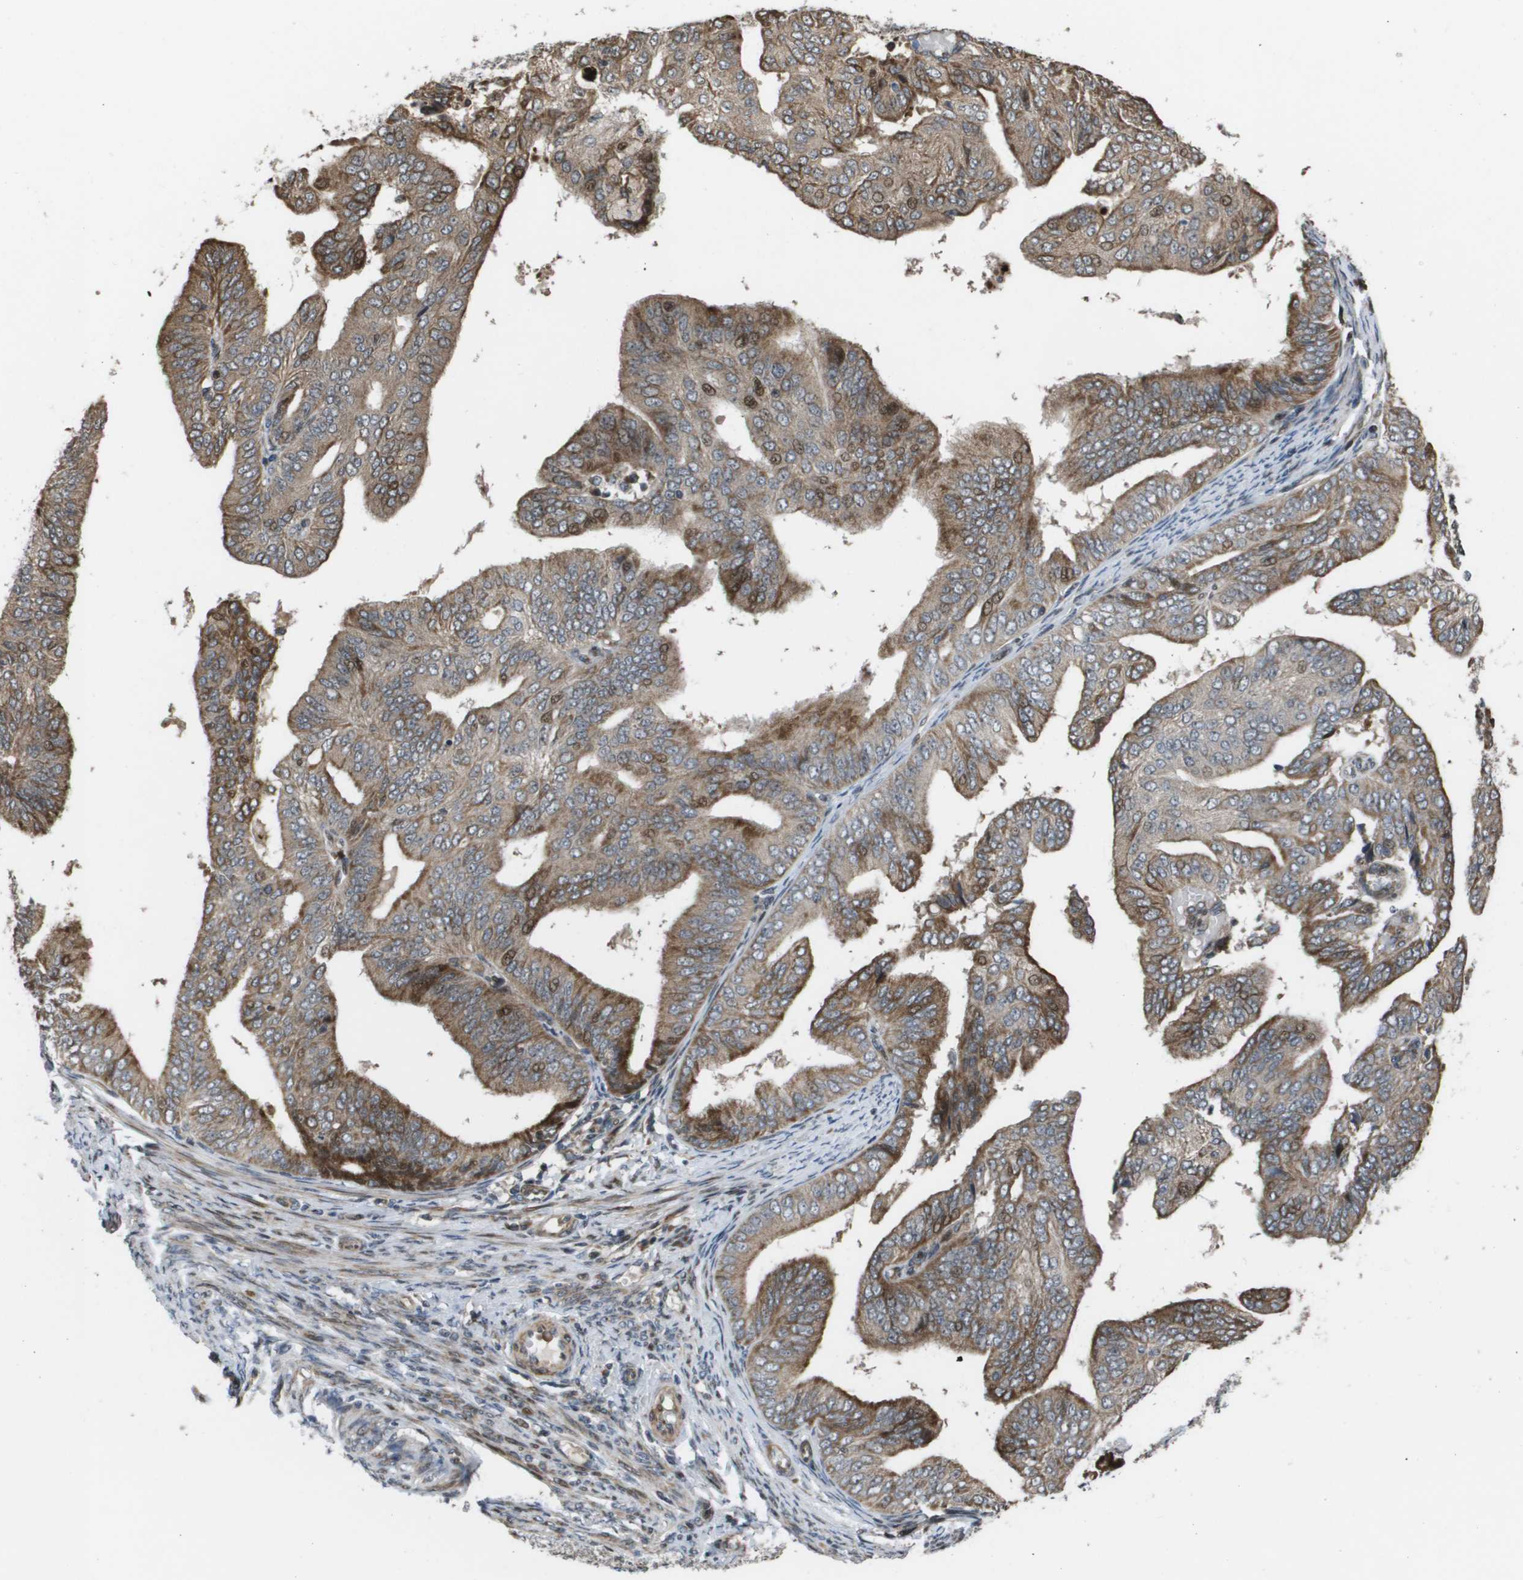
{"staining": {"intensity": "moderate", "quantity": "25%-75%", "location": "cytoplasmic/membranous,nuclear"}, "tissue": "endometrial cancer", "cell_type": "Tumor cells", "image_type": "cancer", "snomed": [{"axis": "morphology", "description": "Adenocarcinoma, NOS"}, {"axis": "topography", "description": "Endometrium"}], "caption": "Endometrial cancer (adenocarcinoma) was stained to show a protein in brown. There is medium levels of moderate cytoplasmic/membranous and nuclear staining in about 25%-75% of tumor cells.", "gene": "AXIN2", "patient": {"sex": "female", "age": 58}}